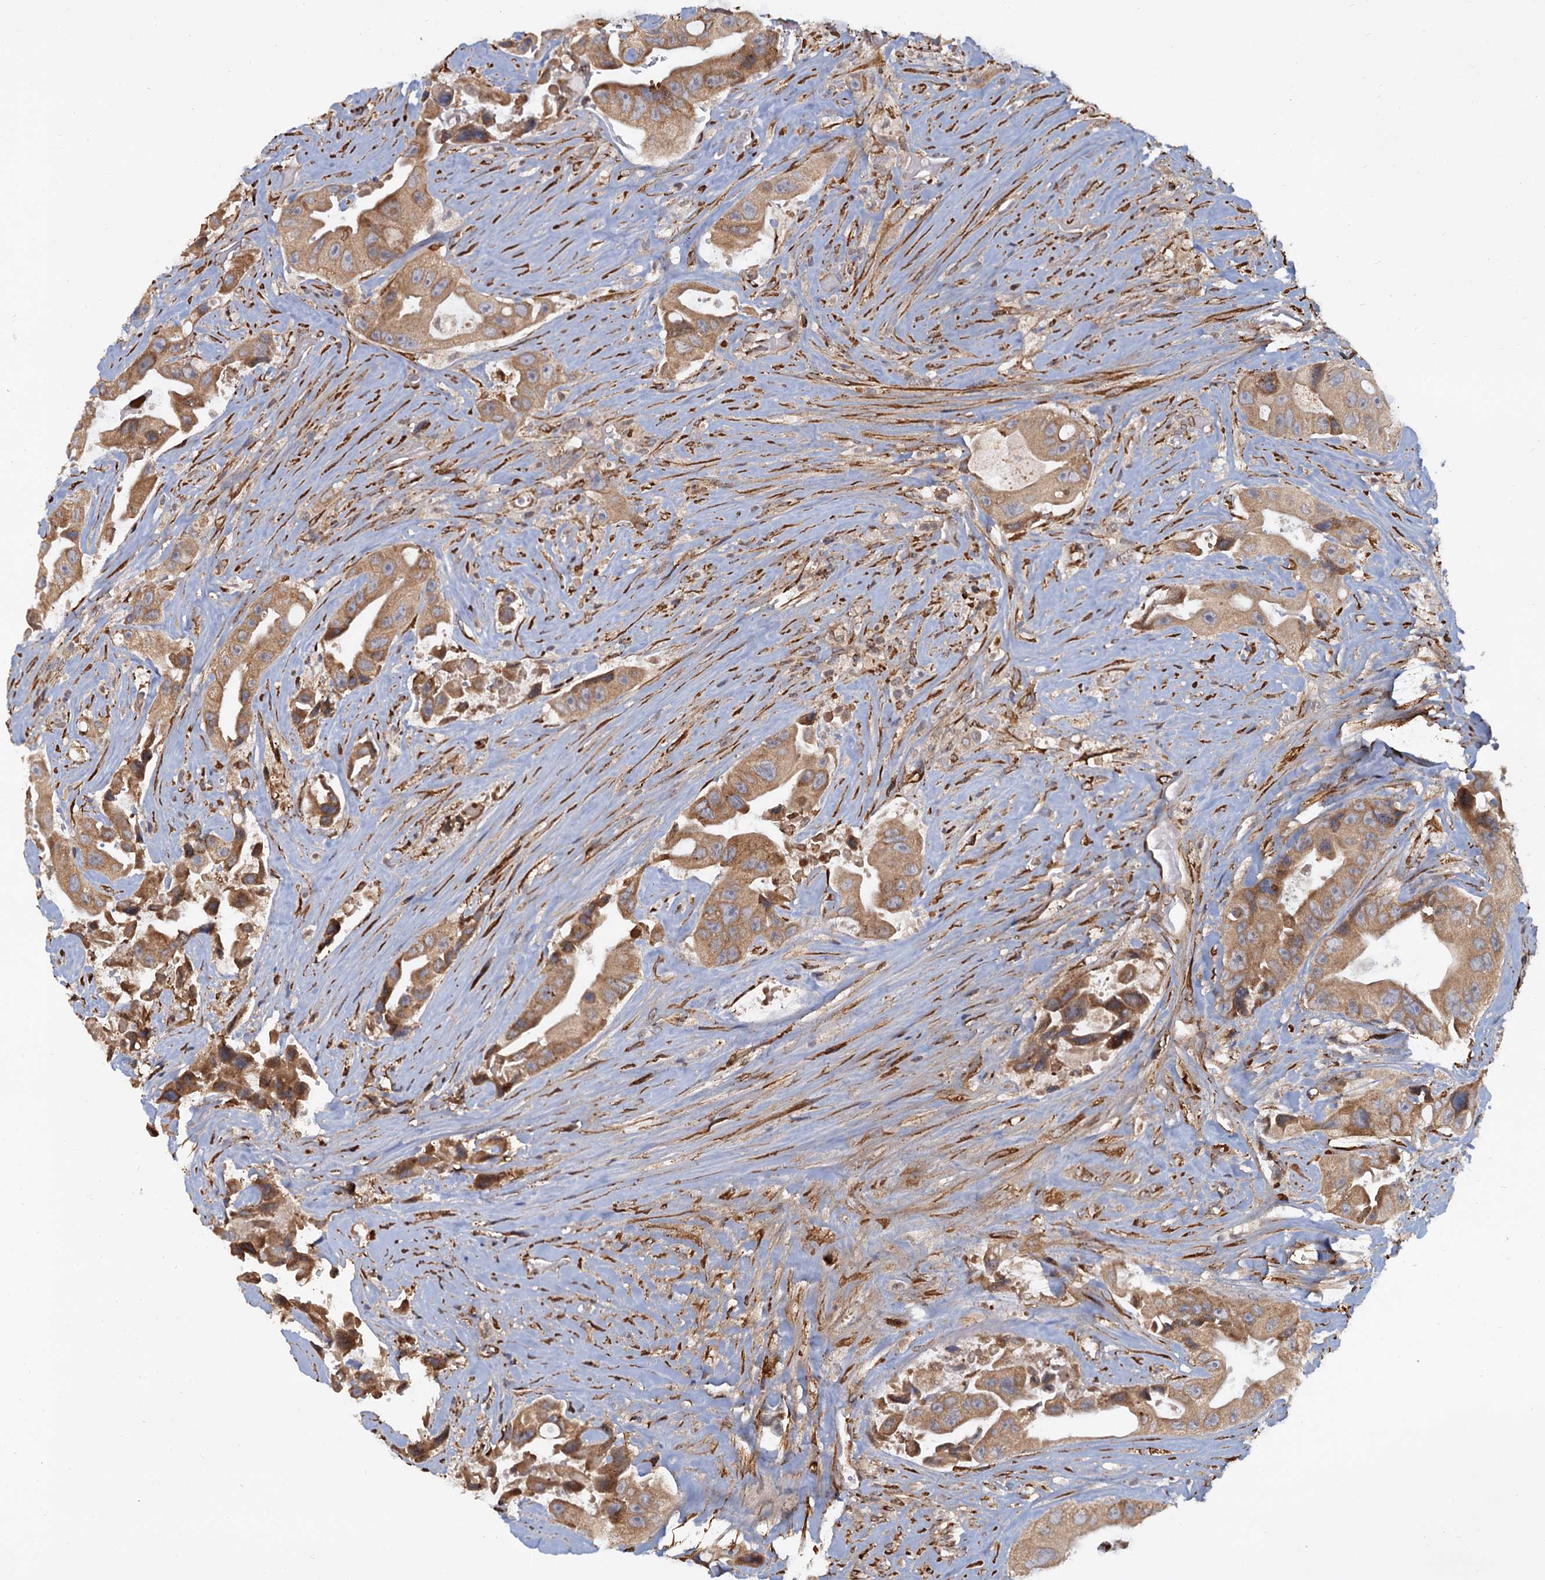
{"staining": {"intensity": "moderate", "quantity": ">75%", "location": "cytoplasmic/membranous"}, "tissue": "colorectal cancer", "cell_type": "Tumor cells", "image_type": "cancer", "snomed": [{"axis": "morphology", "description": "Adenocarcinoma, NOS"}, {"axis": "topography", "description": "Colon"}], "caption": "This is a micrograph of IHC staining of colorectal adenocarcinoma, which shows moderate expression in the cytoplasmic/membranous of tumor cells.", "gene": "LRRC51", "patient": {"sex": "female", "age": 46}}